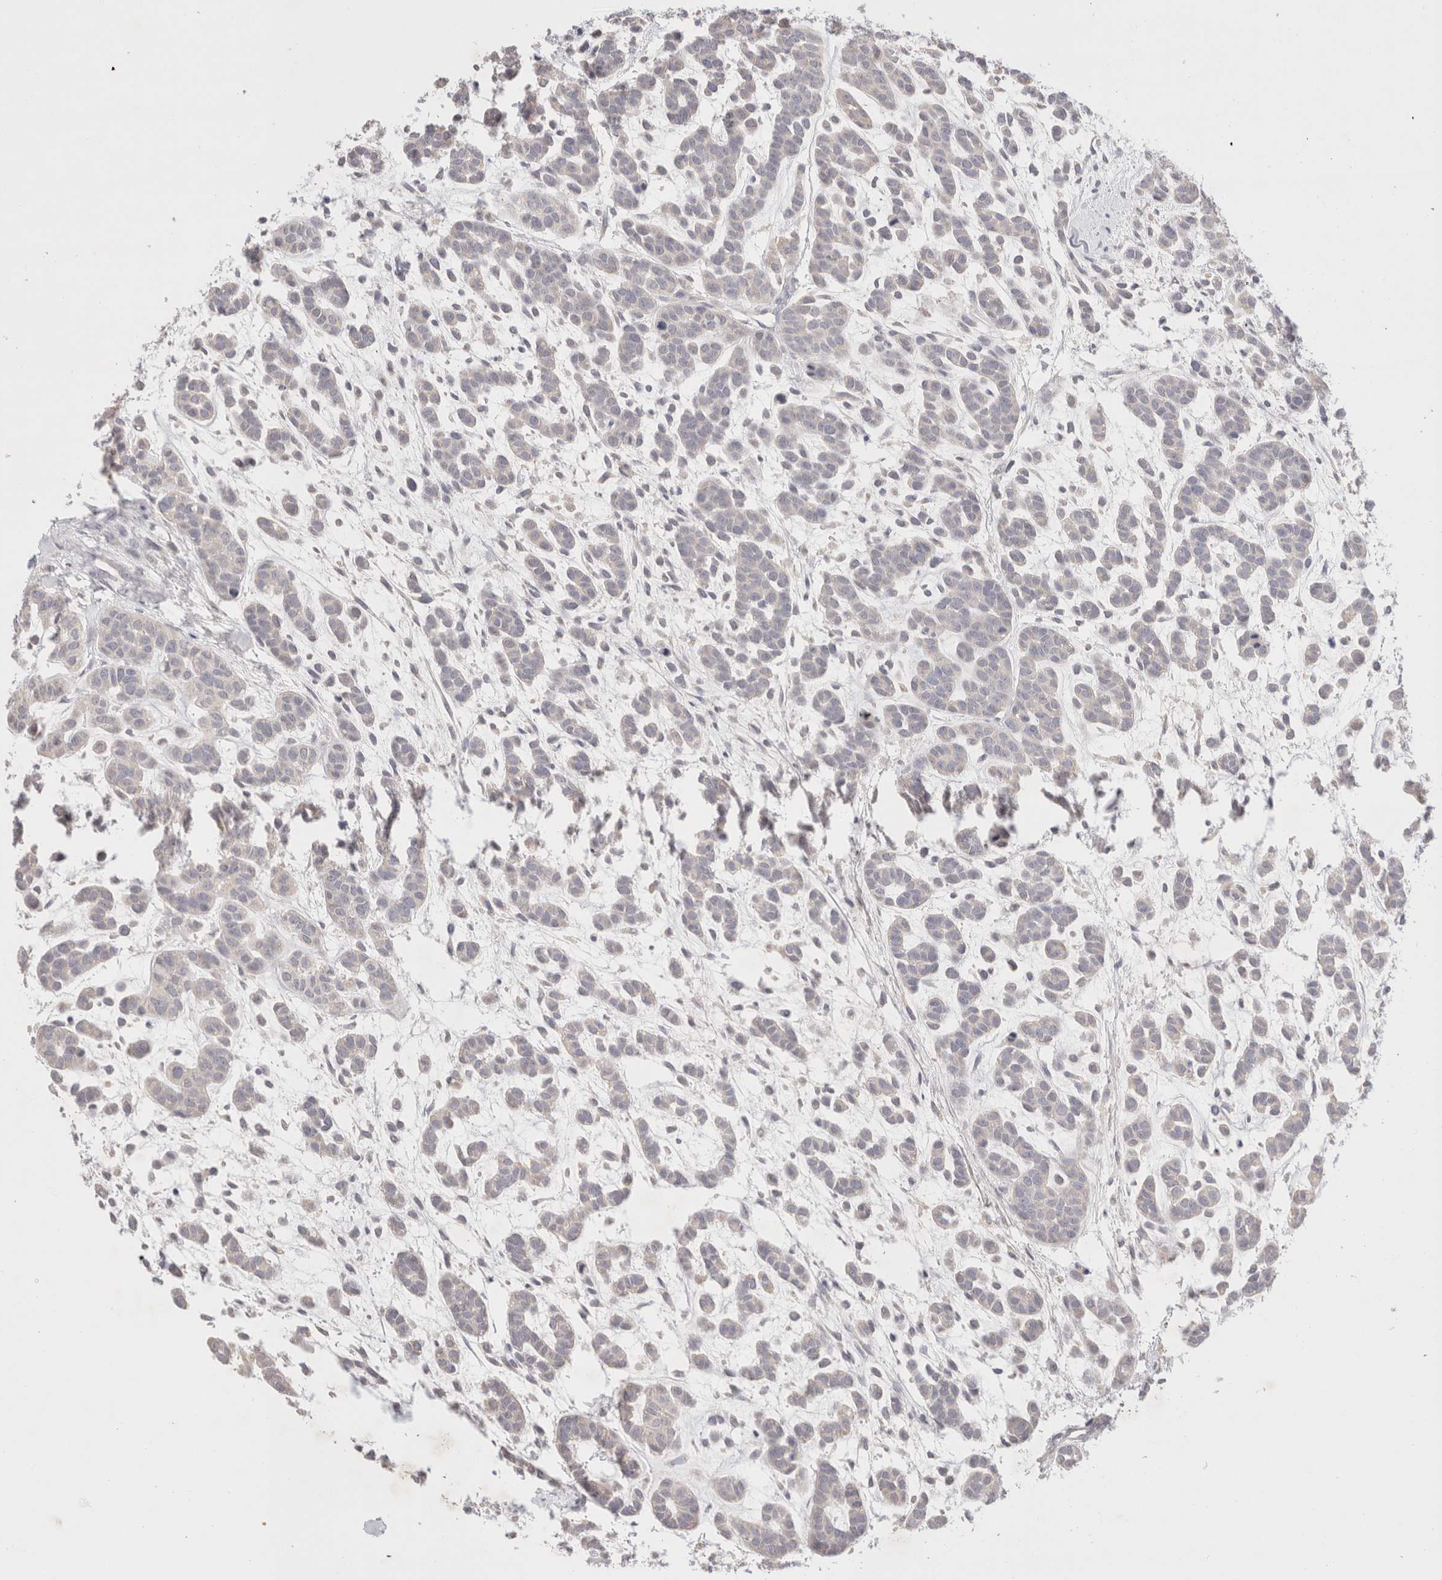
{"staining": {"intensity": "negative", "quantity": "none", "location": "none"}, "tissue": "head and neck cancer", "cell_type": "Tumor cells", "image_type": "cancer", "snomed": [{"axis": "morphology", "description": "Adenocarcinoma, NOS"}, {"axis": "morphology", "description": "Adenoma, NOS"}, {"axis": "topography", "description": "Head-Neck"}], "caption": "The photomicrograph shows no significant expression in tumor cells of head and neck cancer (adenoma). (Brightfield microscopy of DAB (3,3'-diaminobenzidine) immunohistochemistry (IHC) at high magnification).", "gene": "SPATA20", "patient": {"sex": "female", "age": 55}}